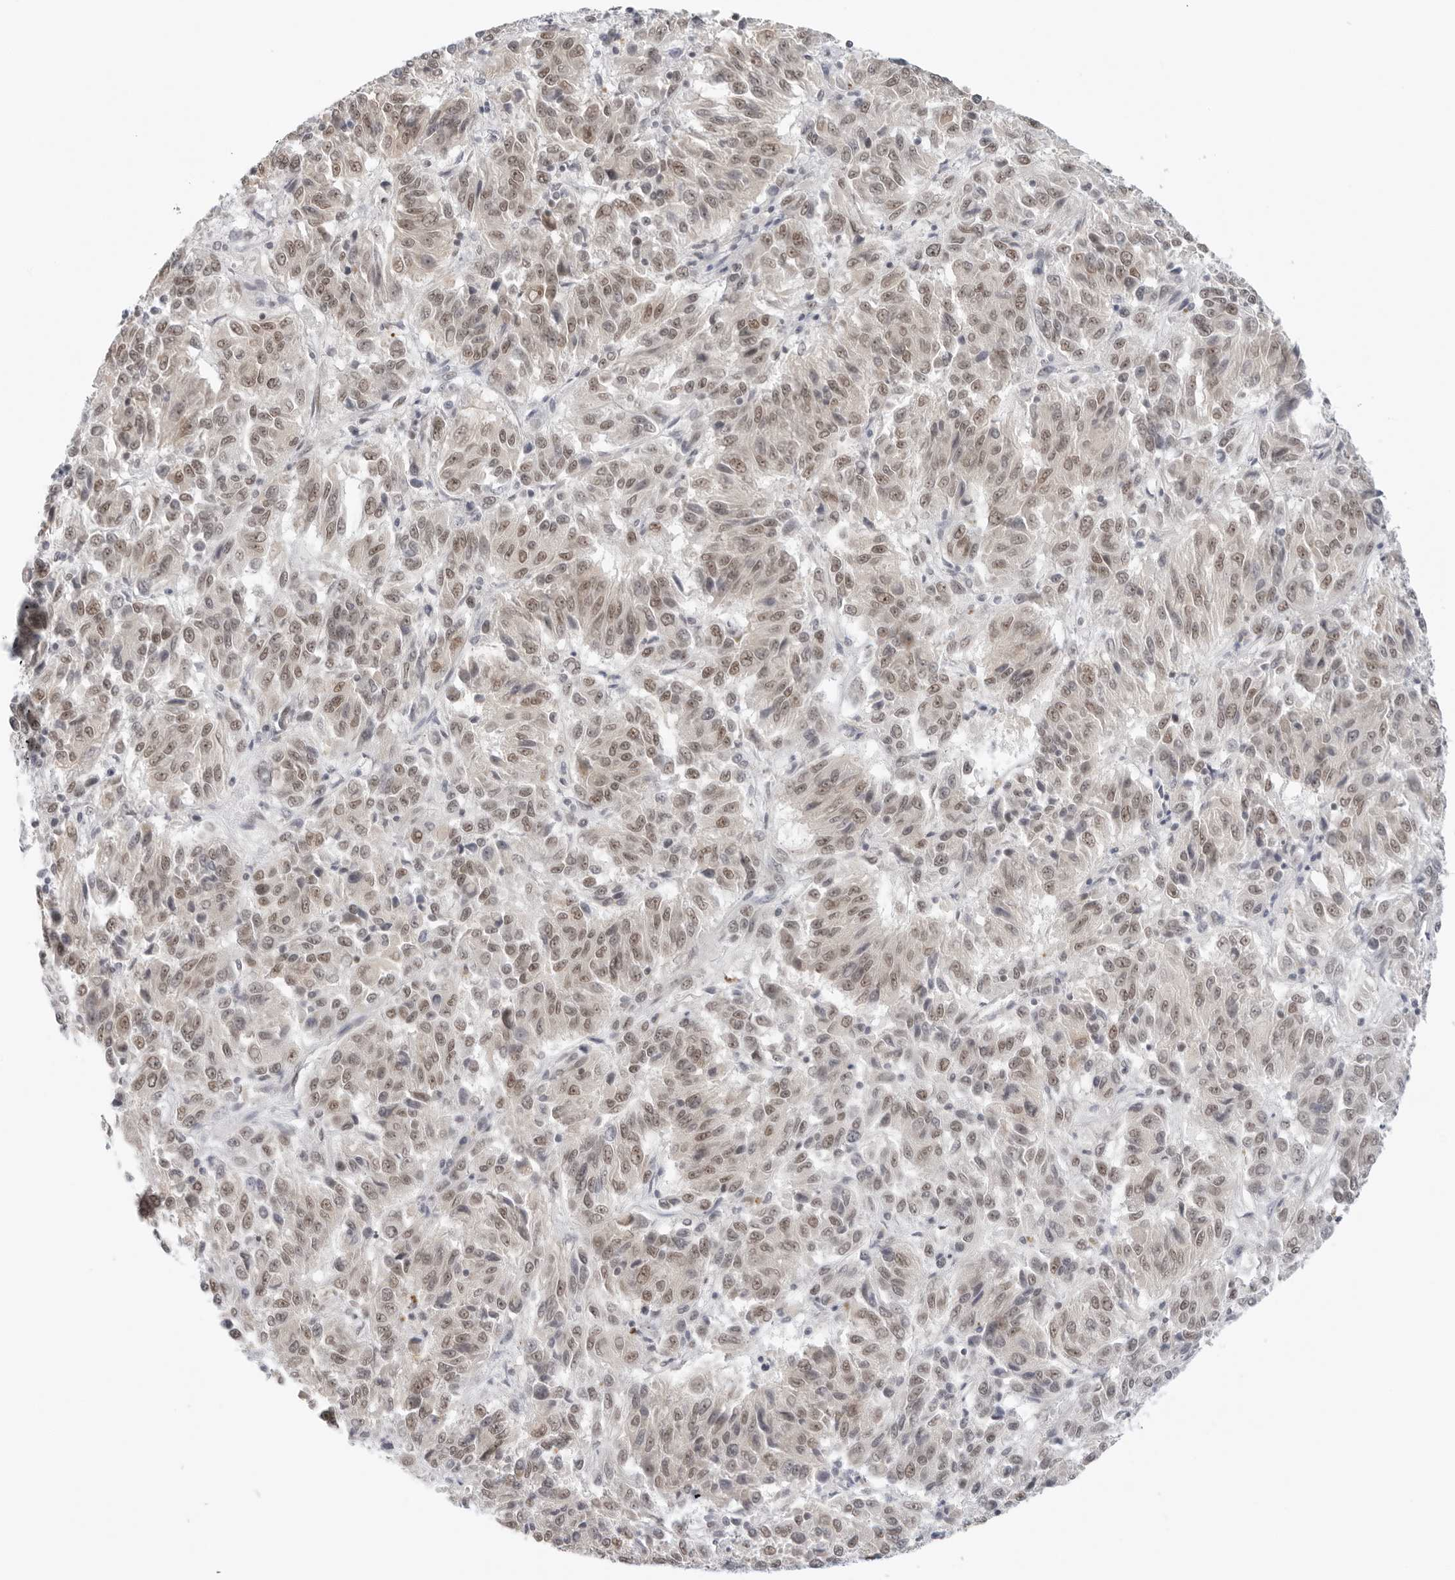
{"staining": {"intensity": "weak", "quantity": ">75%", "location": "nuclear"}, "tissue": "melanoma", "cell_type": "Tumor cells", "image_type": "cancer", "snomed": [{"axis": "morphology", "description": "Malignant melanoma, Metastatic site"}, {"axis": "topography", "description": "Lung"}], "caption": "Immunohistochemistry of human malignant melanoma (metastatic site) displays low levels of weak nuclear positivity in about >75% of tumor cells.", "gene": "FOXK2", "patient": {"sex": "male", "age": 64}}